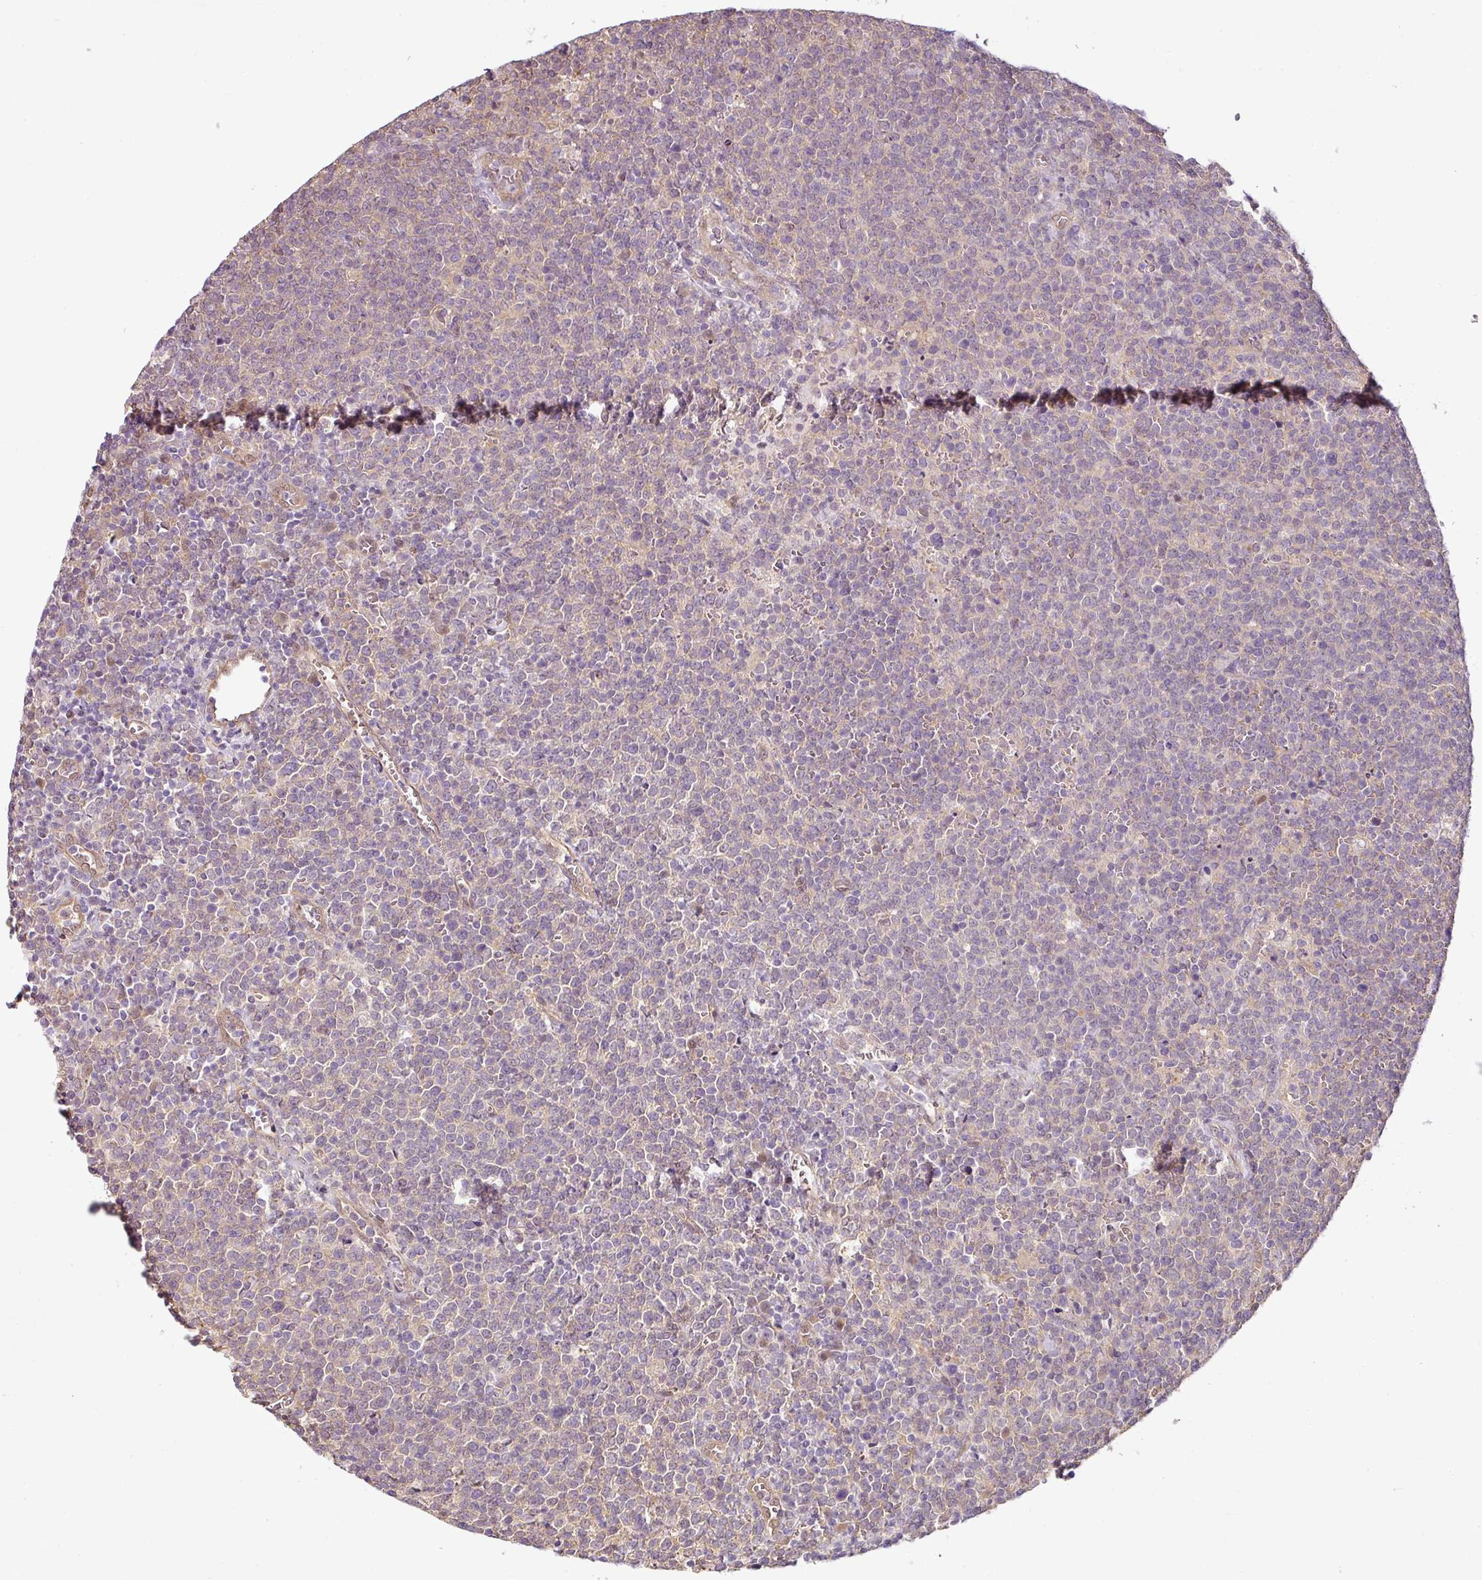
{"staining": {"intensity": "negative", "quantity": "none", "location": "none"}, "tissue": "lymphoma", "cell_type": "Tumor cells", "image_type": "cancer", "snomed": [{"axis": "morphology", "description": "Malignant lymphoma, non-Hodgkin's type, High grade"}, {"axis": "topography", "description": "Lymph node"}], "caption": "The immunohistochemistry (IHC) photomicrograph has no significant positivity in tumor cells of lymphoma tissue. (DAB (3,3'-diaminobenzidine) immunohistochemistry (IHC) visualized using brightfield microscopy, high magnification).", "gene": "ANKRD18A", "patient": {"sex": "male", "age": 61}}